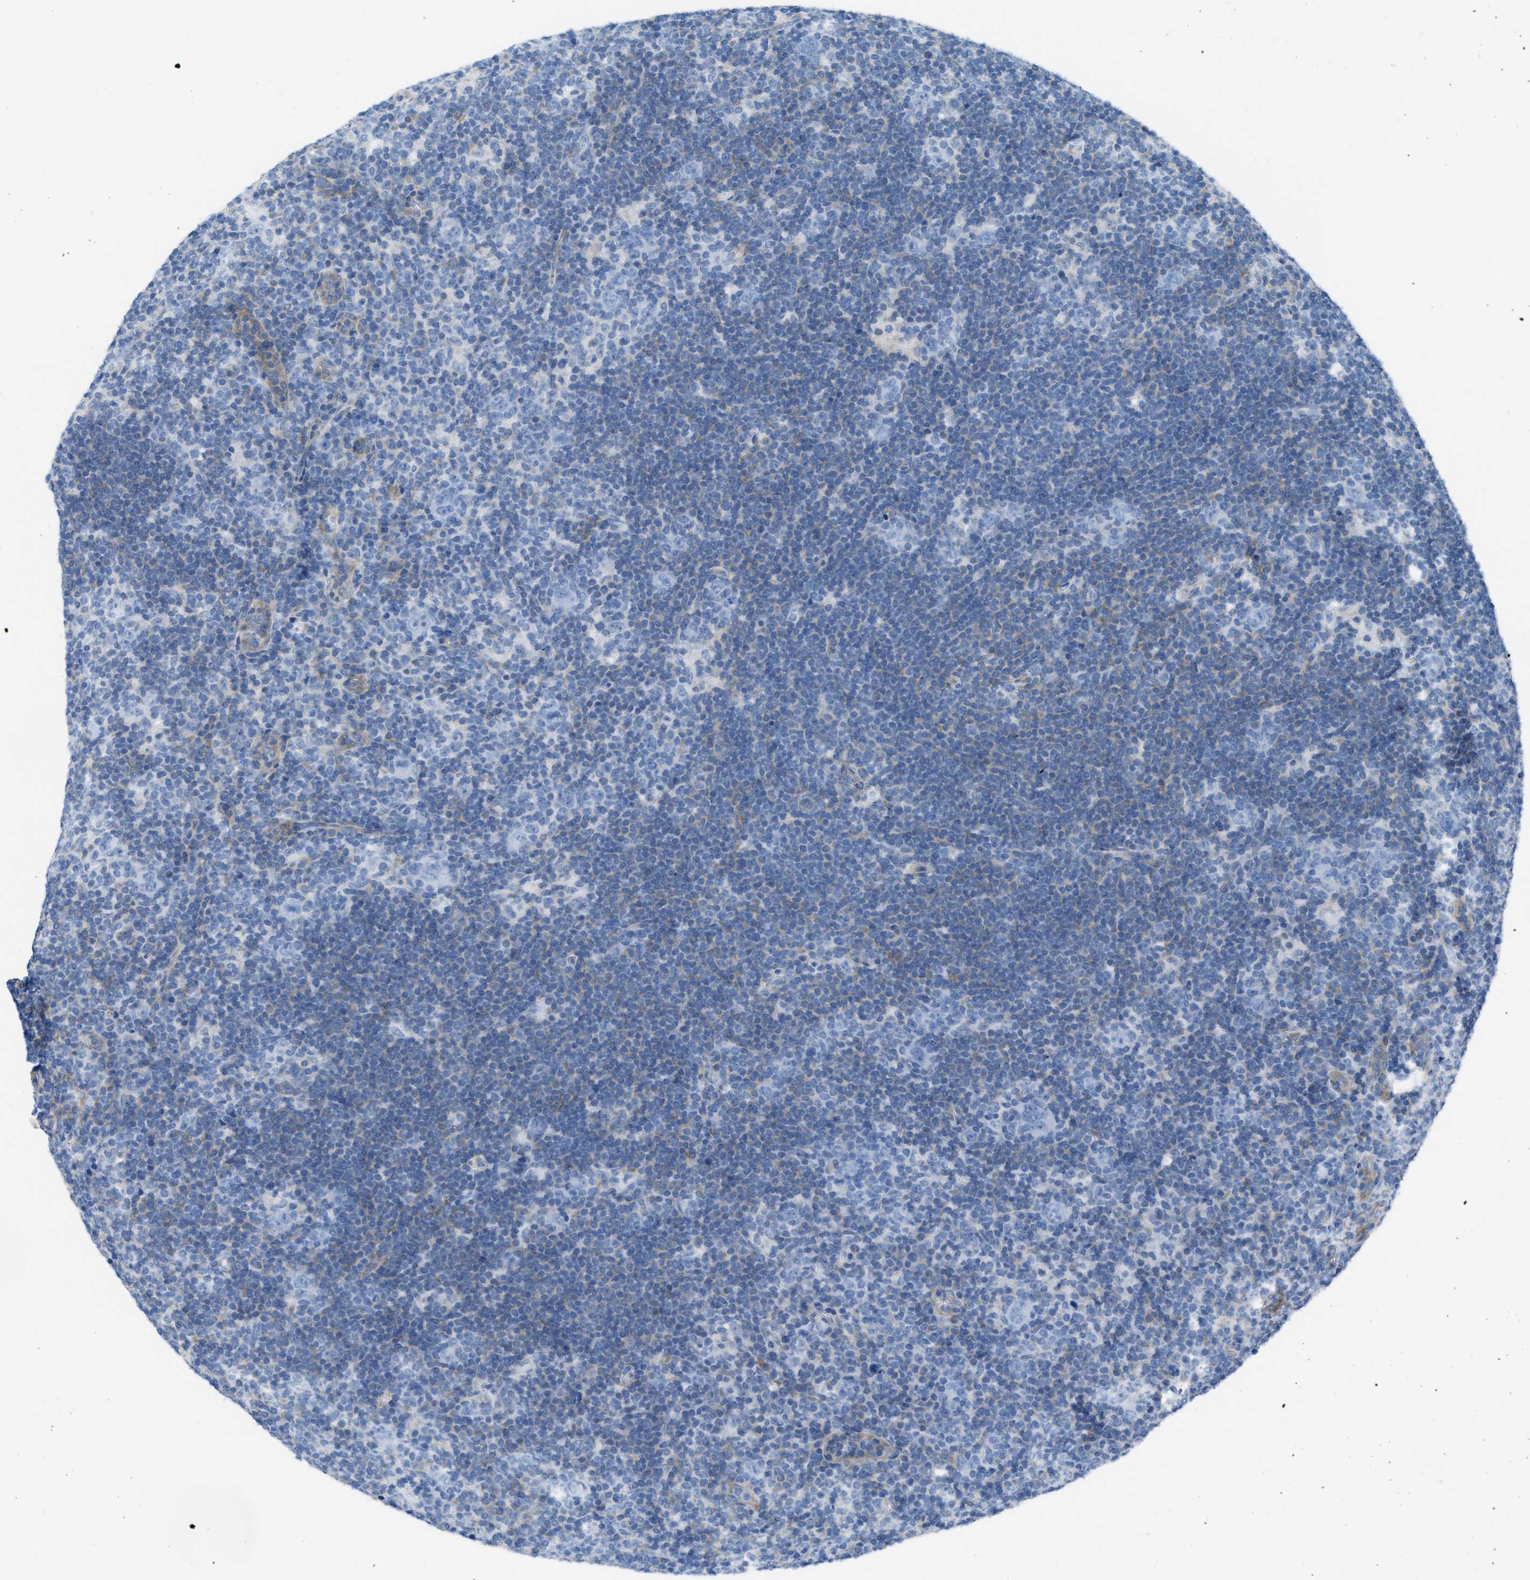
{"staining": {"intensity": "negative", "quantity": "none", "location": "none"}, "tissue": "lymphoma", "cell_type": "Tumor cells", "image_type": "cancer", "snomed": [{"axis": "morphology", "description": "Hodgkin's disease, NOS"}, {"axis": "topography", "description": "Lymph node"}], "caption": "A high-resolution histopathology image shows IHC staining of lymphoma, which shows no significant positivity in tumor cells.", "gene": "ASGR1", "patient": {"sex": "female", "age": 57}}